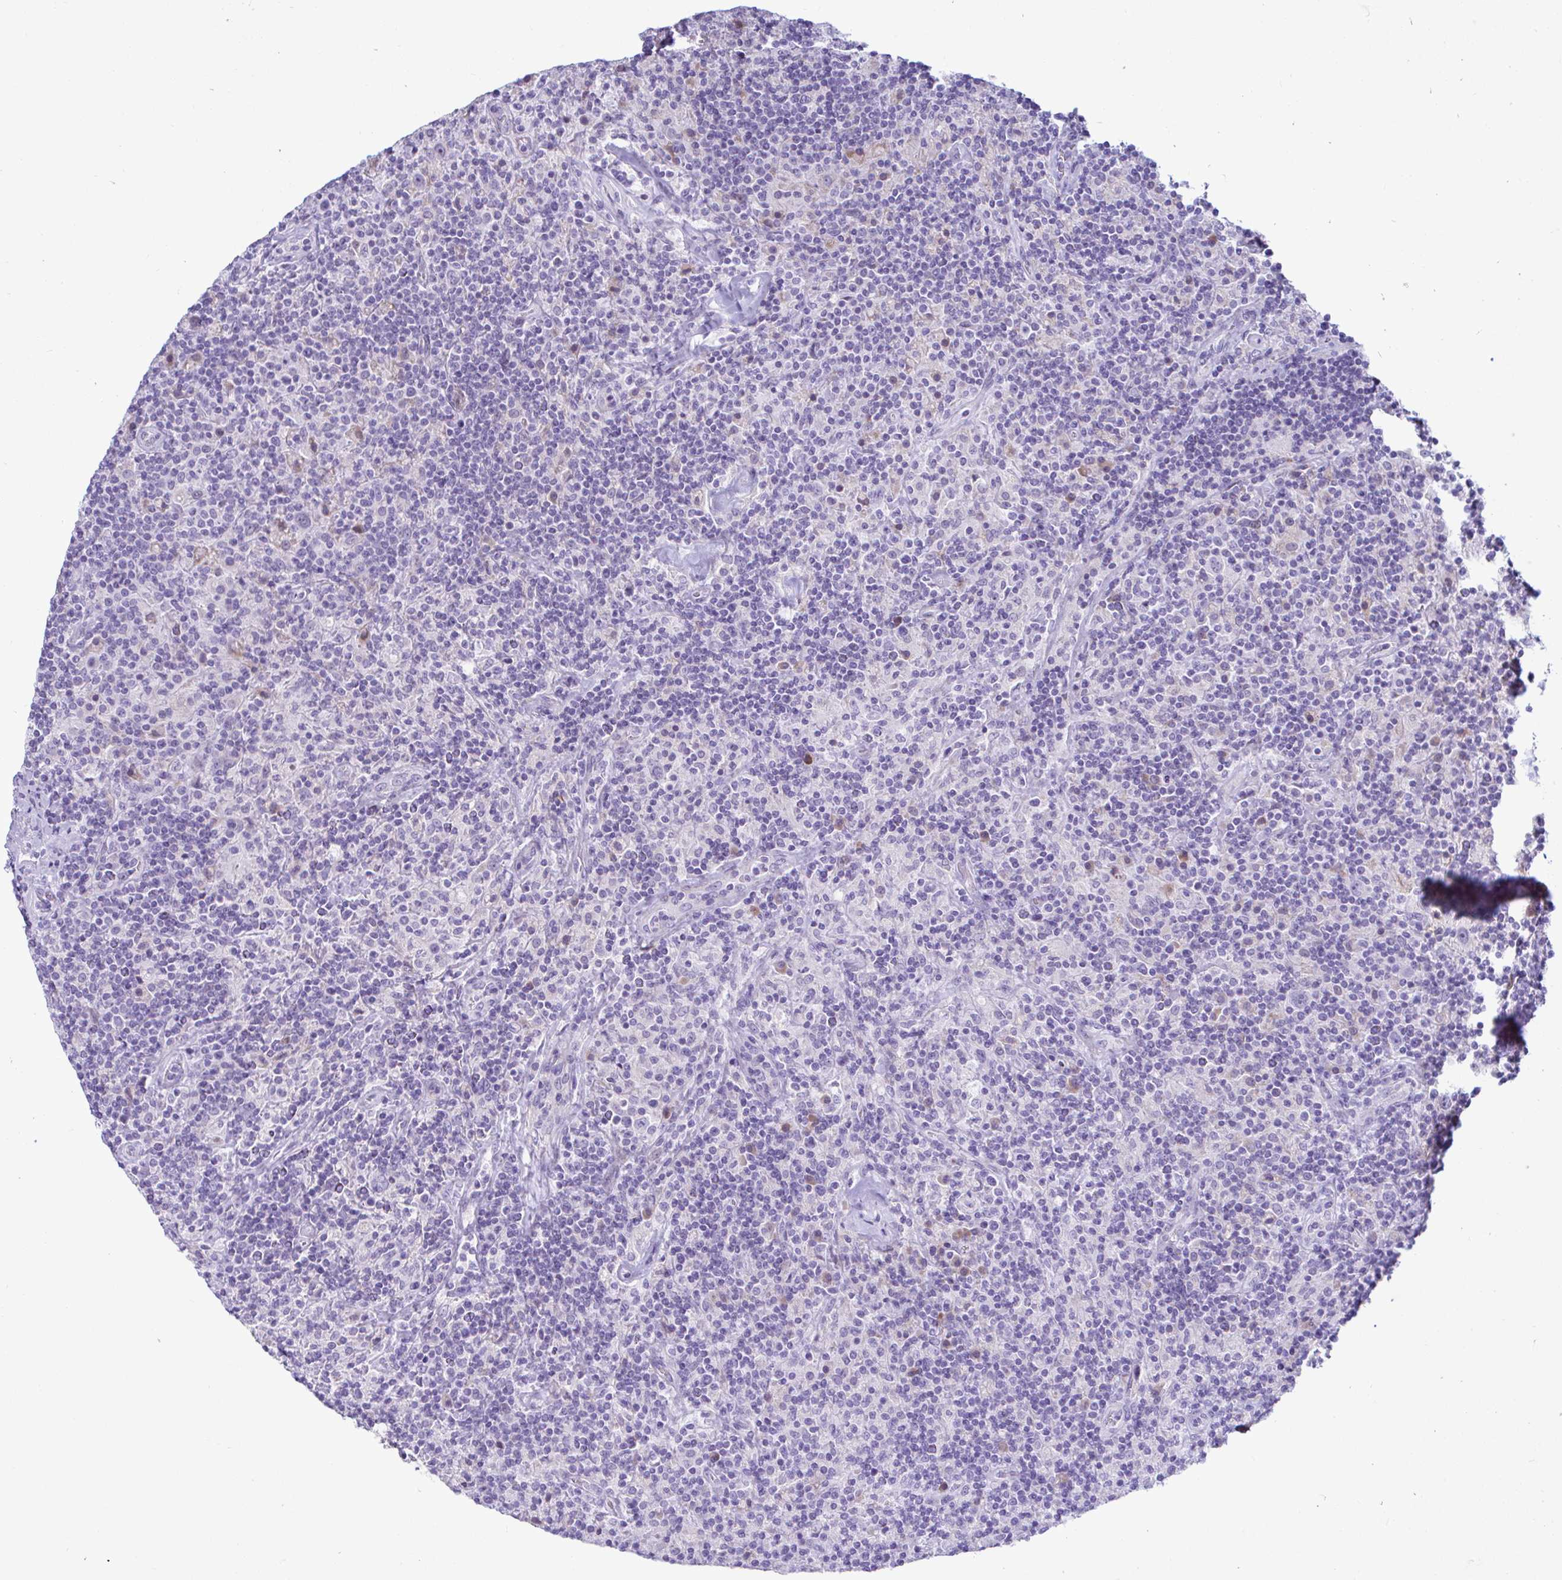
{"staining": {"intensity": "negative", "quantity": "none", "location": "none"}, "tissue": "lymphoma", "cell_type": "Tumor cells", "image_type": "cancer", "snomed": [{"axis": "morphology", "description": "Hodgkin's disease, NOS"}, {"axis": "topography", "description": "Lymph node"}], "caption": "This is an IHC micrograph of human lymphoma. There is no expression in tumor cells.", "gene": "NBPF3", "patient": {"sex": "male", "age": 70}}